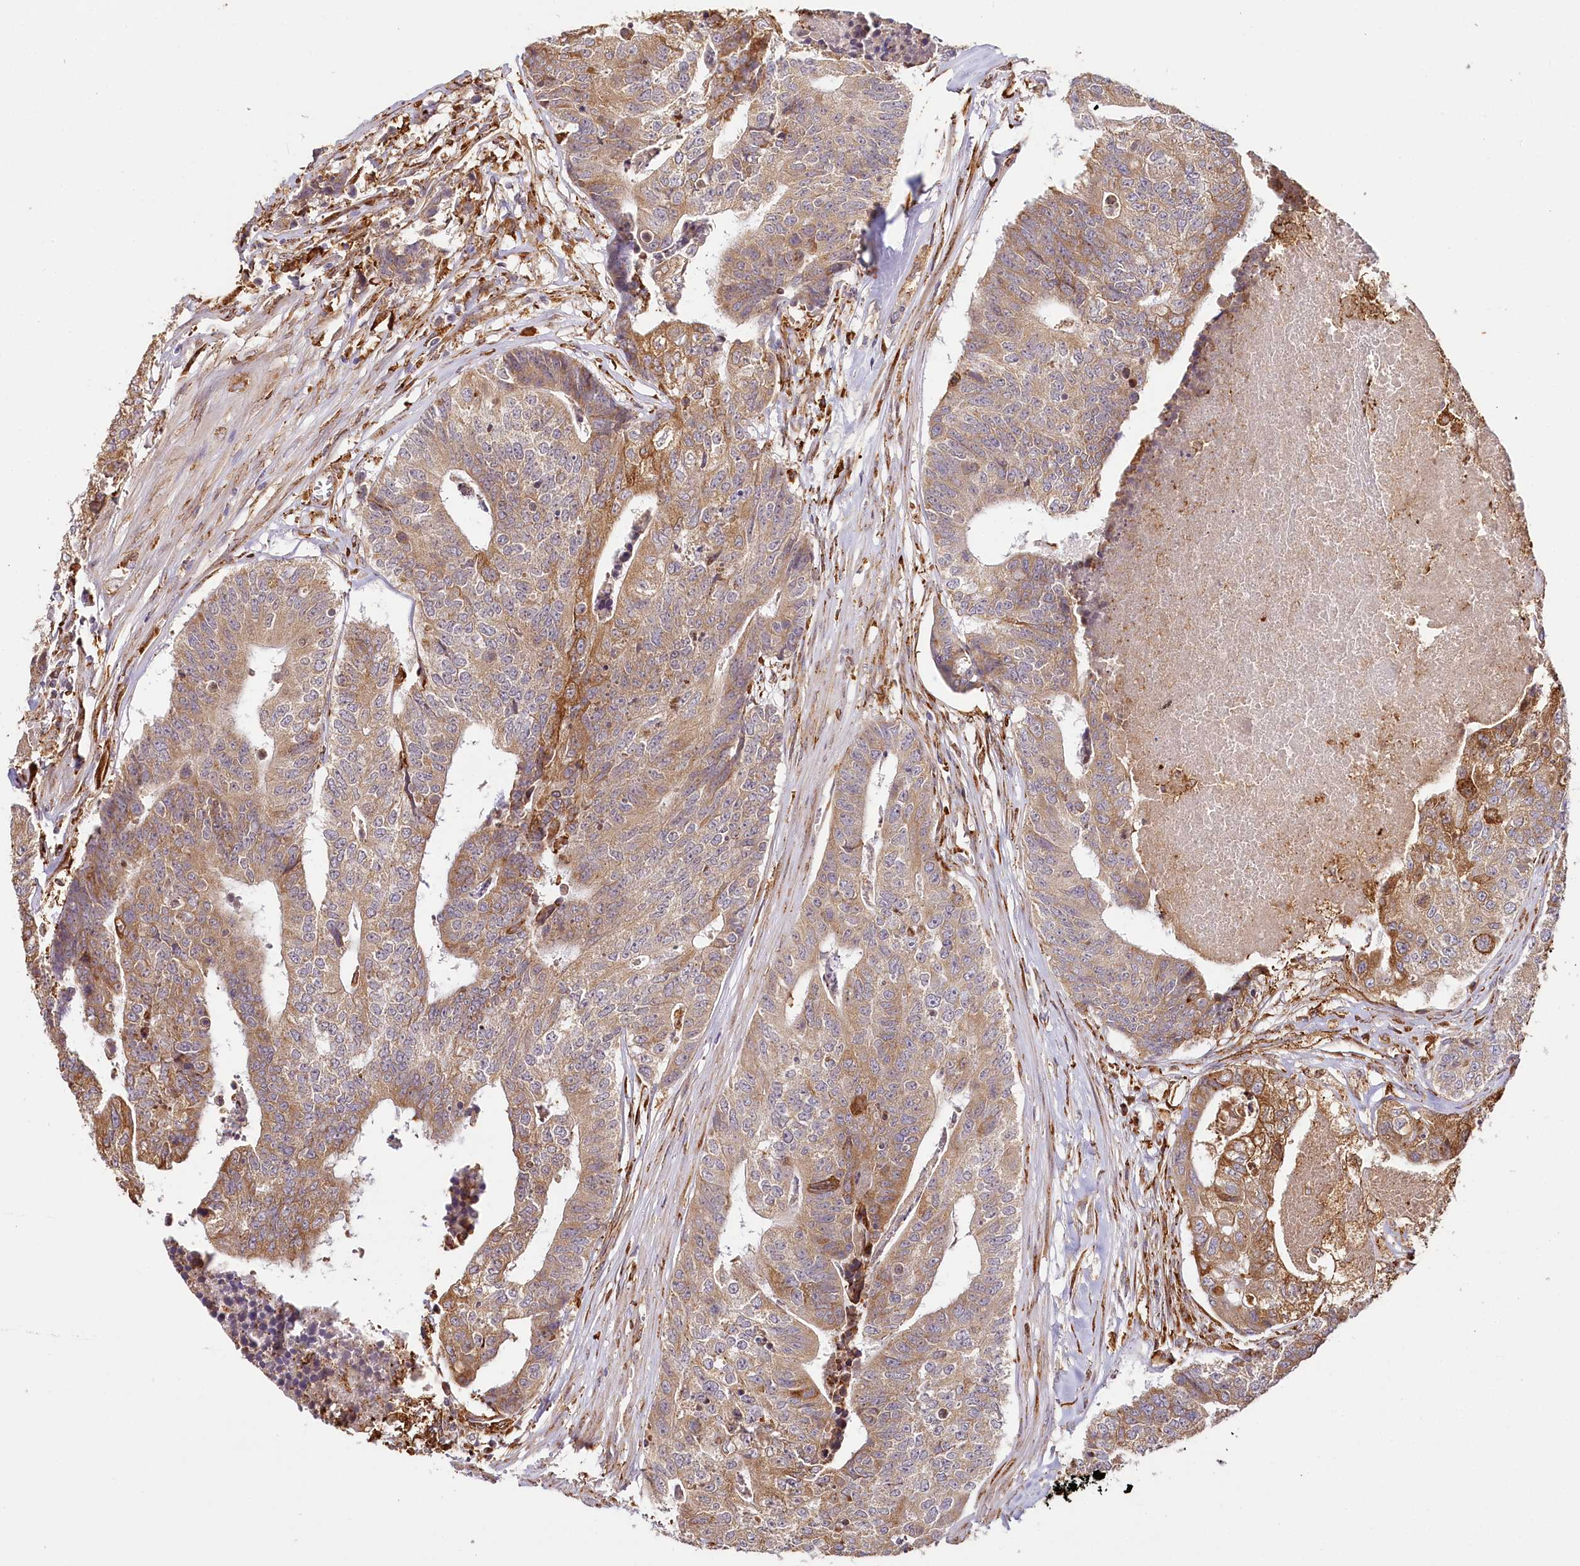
{"staining": {"intensity": "strong", "quantity": "25%-75%", "location": "cytoplasmic/membranous"}, "tissue": "colorectal cancer", "cell_type": "Tumor cells", "image_type": "cancer", "snomed": [{"axis": "morphology", "description": "Adenocarcinoma, NOS"}, {"axis": "topography", "description": "Colon"}], "caption": "Strong cytoplasmic/membranous protein positivity is identified in about 25%-75% of tumor cells in adenocarcinoma (colorectal).", "gene": "VEGFA", "patient": {"sex": "female", "age": 67}}